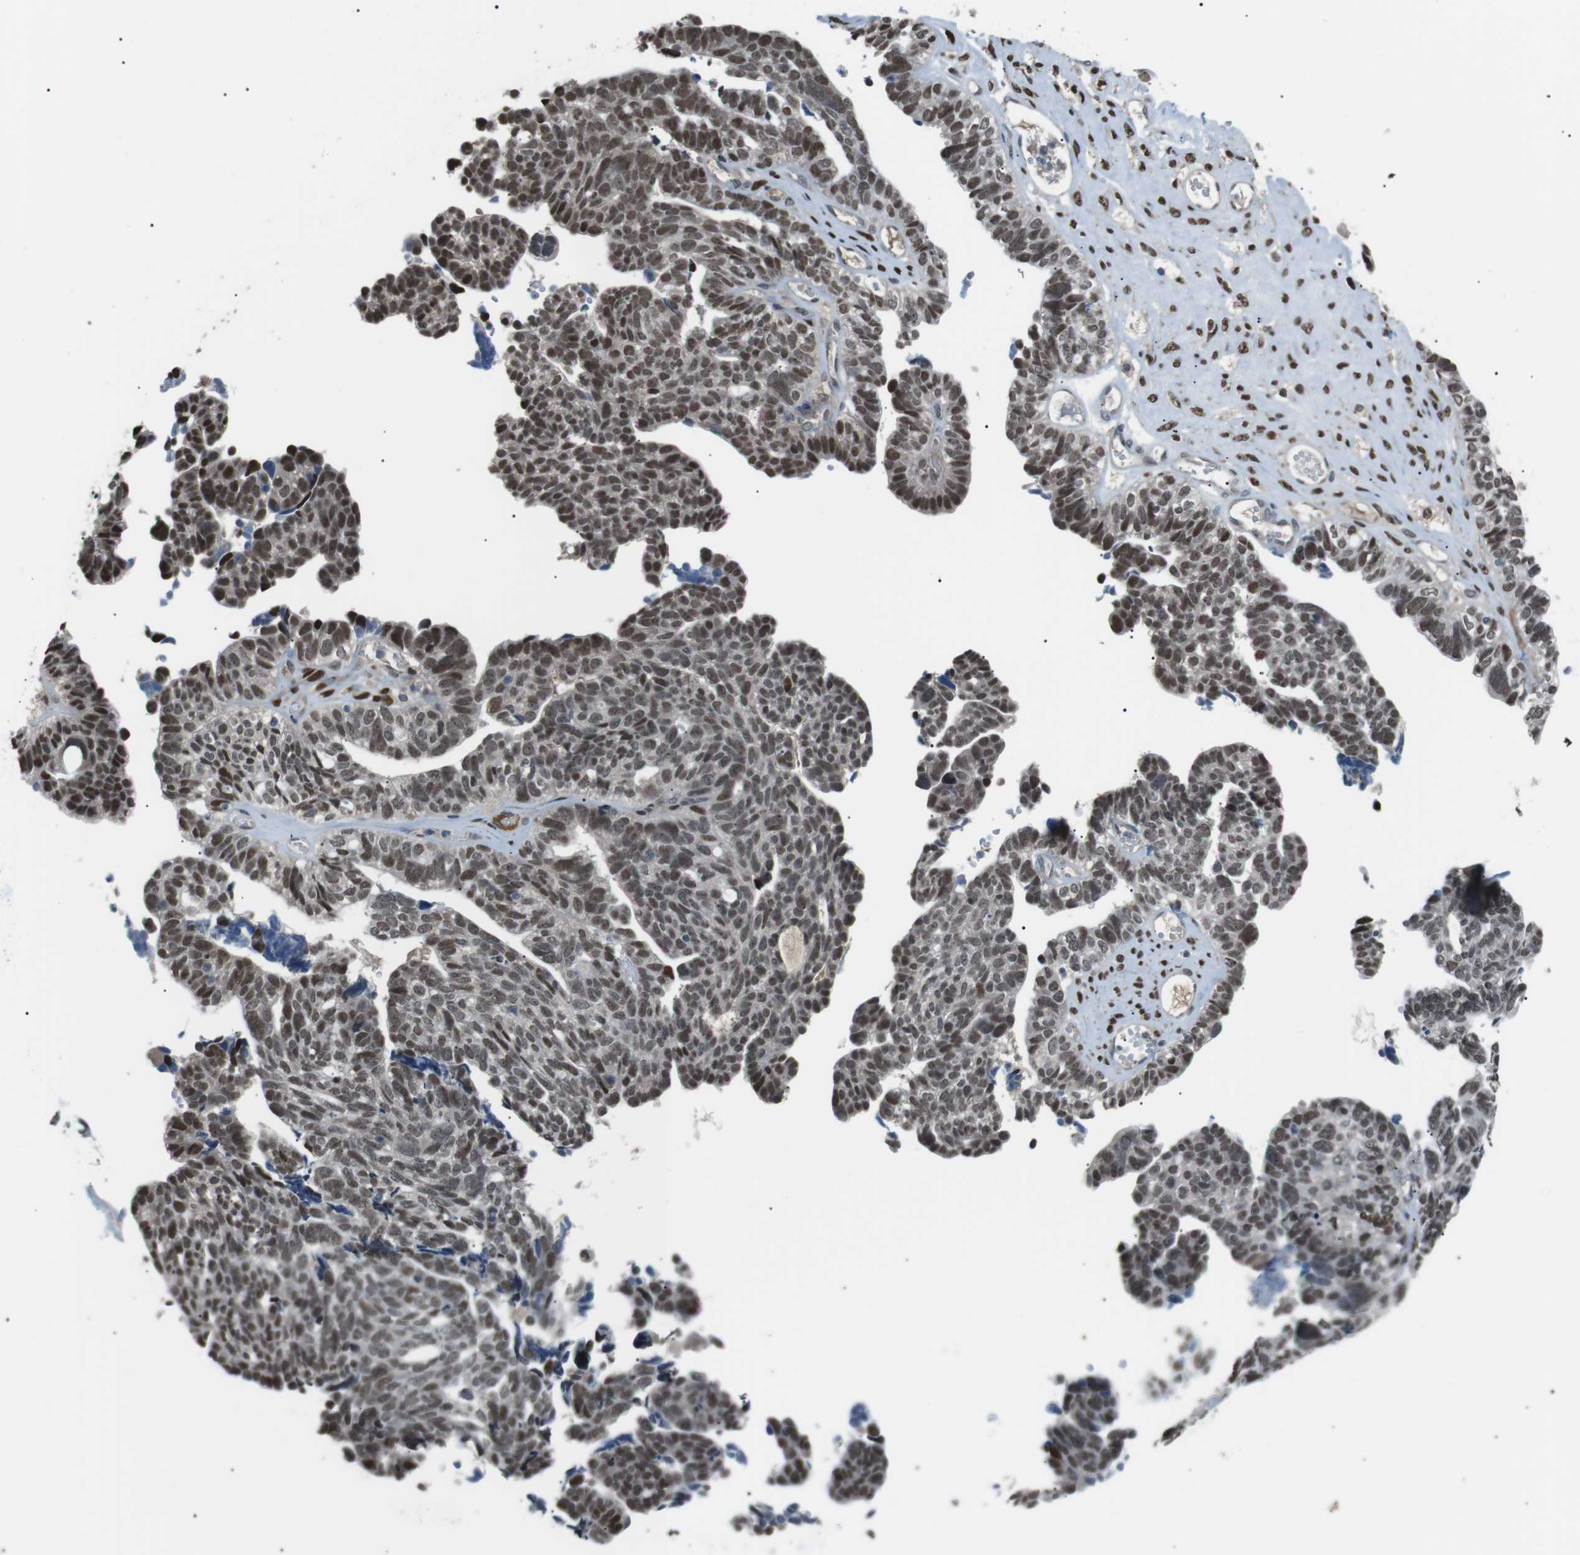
{"staining": {"intensity": "moderate", "quantity": ">75%", "location": "nuclear"}, "tissue": "ovarian cancer", "cell_type": "Tumor cells", "image_type": "cancer", "snomed": [{"axis": "morphology", "description": "Cystadenocarcinoma, serous, NOS"}, {"axis": "topography", "description": "Ovary"}], "caption": "This micrograph exhibits immunohistochemistry staining of human serous cystadenocarcinoma (ovarian), with medium moderate nuclear staining in about >75% of tumor cells.", "gene": "SRPK2", "patient": {"sex": "female", "age": 79}}